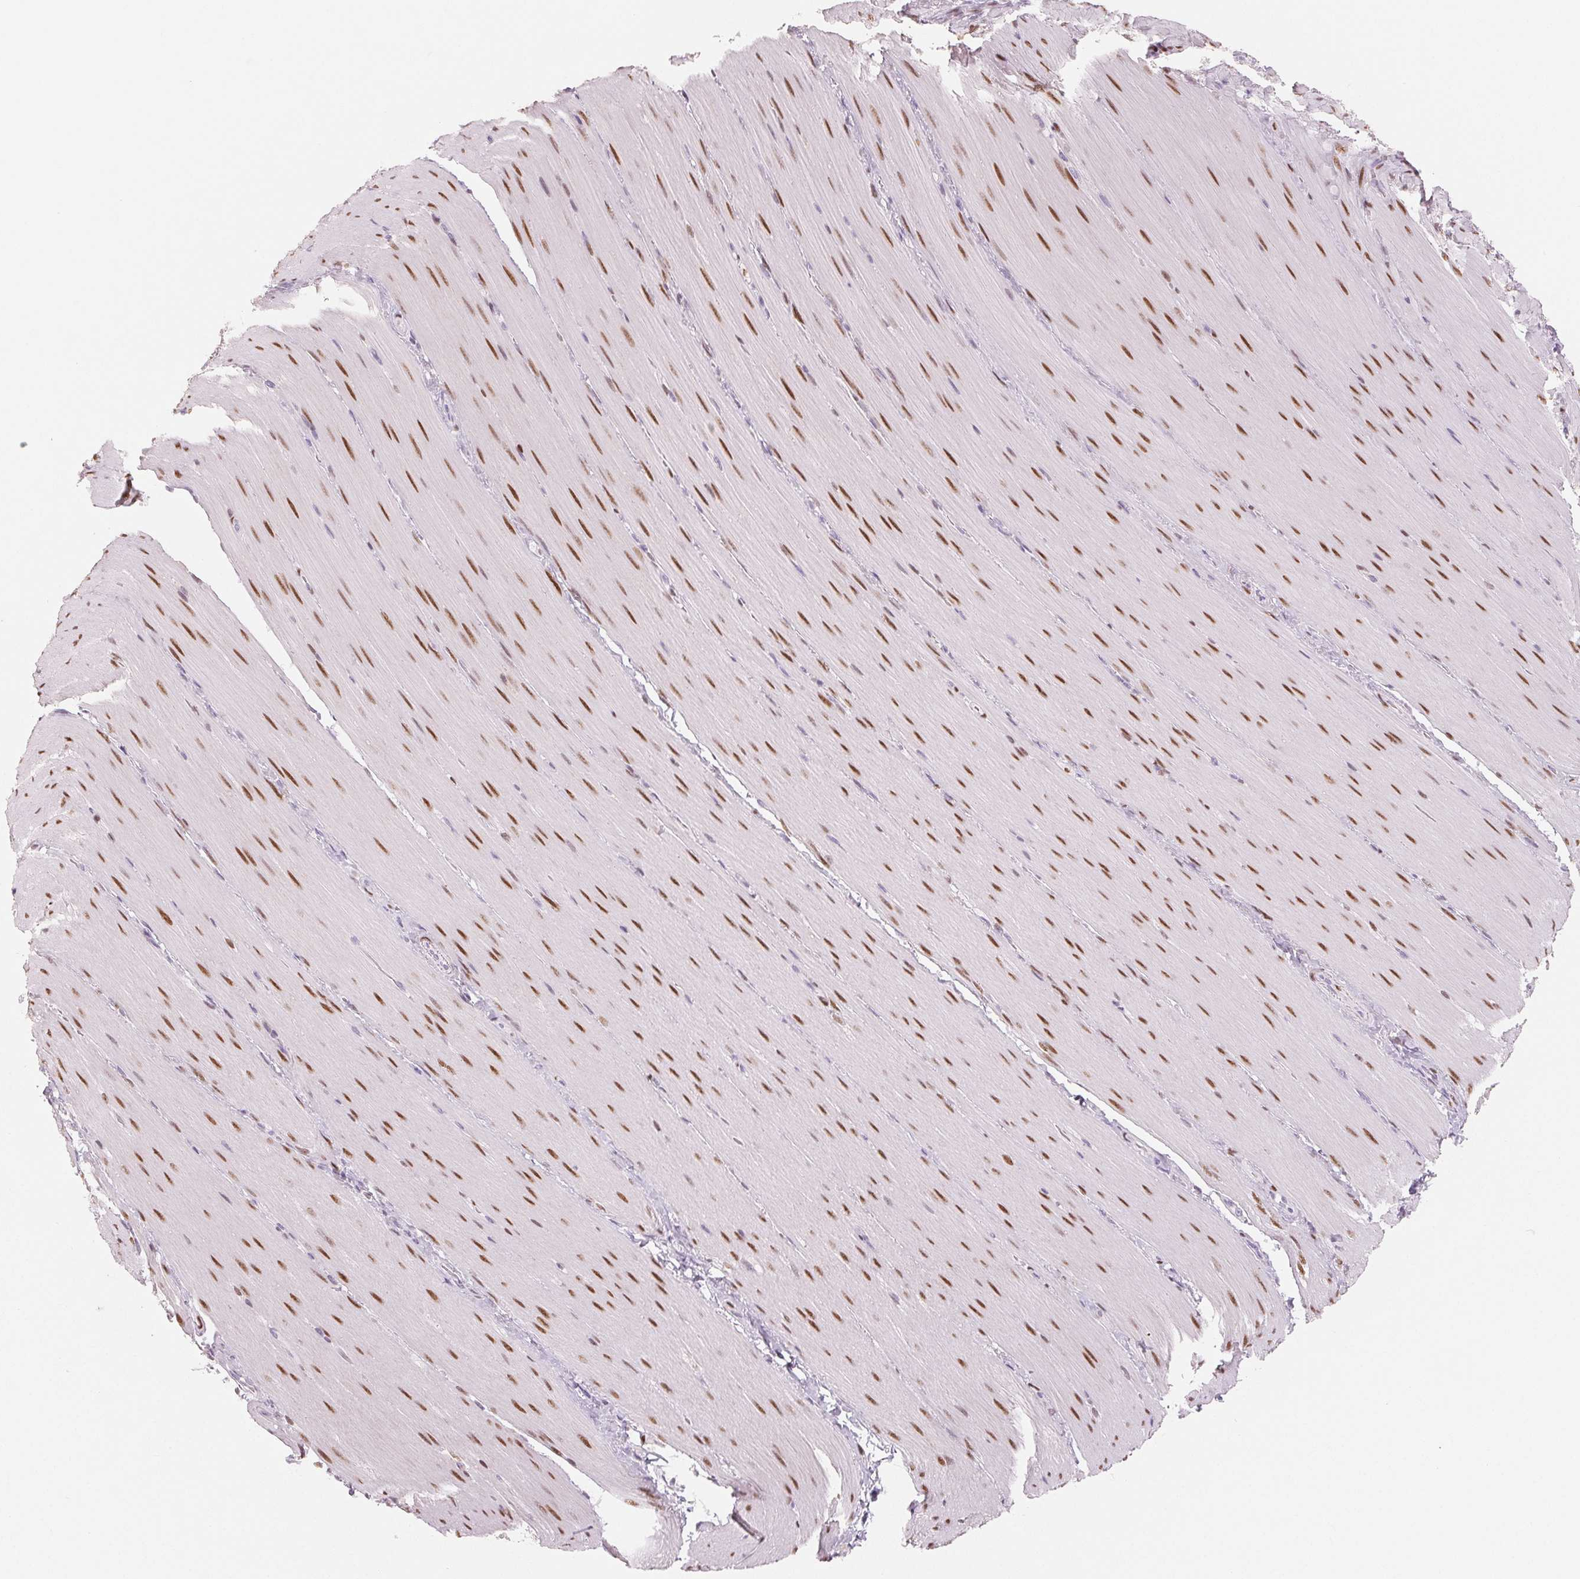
{"staining": {"intensity": "moderate", "quantity": "25%-75%", "location": "nuclear"}, "tissue": "smooth muscle", "cell_type": "Smooth muscle cells", "image_type": "normal", "snomed": [{"axis": "morphology", "description": "Normal tissue, NOS"}, {"axis": "topography", "description": "Smooth muscle"}, {"axis": "topography", "description": "Colon"}], "caption": "Immunohistochemistry (IHC) staining of normal smooth muscle, which displays medium levels of moderate nuclear staining in approximately 25%-75% of smooth muscle cells indicating moderate nuclear protein positivity. The staining was performed using DAB (brown) for protein detection and nuclei were counterstained in hematoxylin (blue).", "gene": "SMARCD3", "patient": {"sex": "male", "age": 73}}